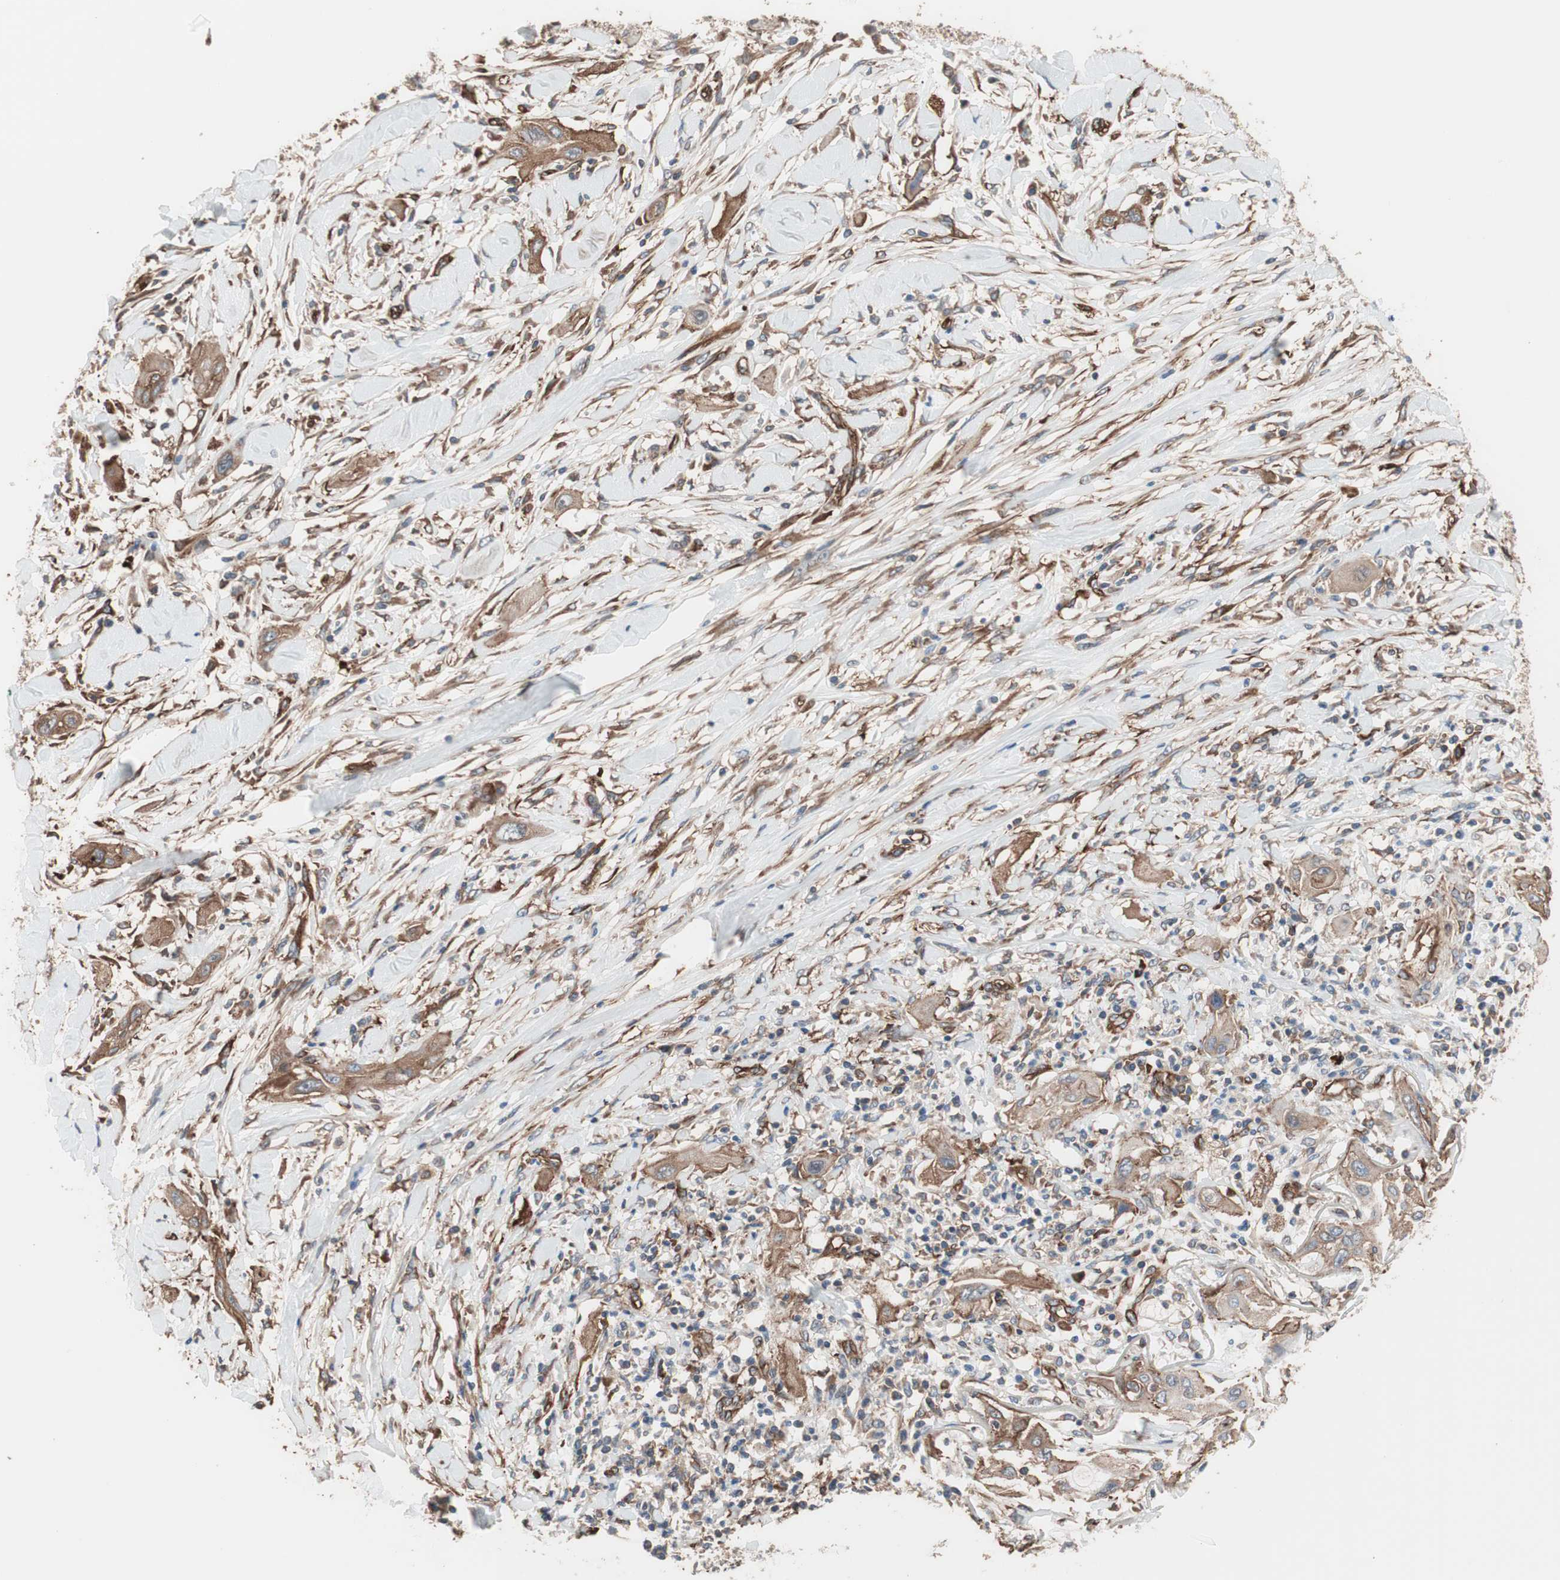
{"staining": {"intensity": "moderate", "quantity": ">75%", "location": "cytoplasmic/membranous"}, "tissue": "lung cancer", "cell_type": "Tumor cells", "image_type": "cancer", "snomed": [{"axis": "morphology", "description": "Squamous cell carcinoma, NOS"}, {"axis": "topography", "description": "Lung"}], "caption": "About >75% of tumor cells in human lung cancer (squamous cell carcinoma) show moderate cytoplasmic/membranous protein positivity as visualized by brown immunohistochemical staining.", "gene": "GPSM2", "patient": {"sex": "female", "age": 47}}